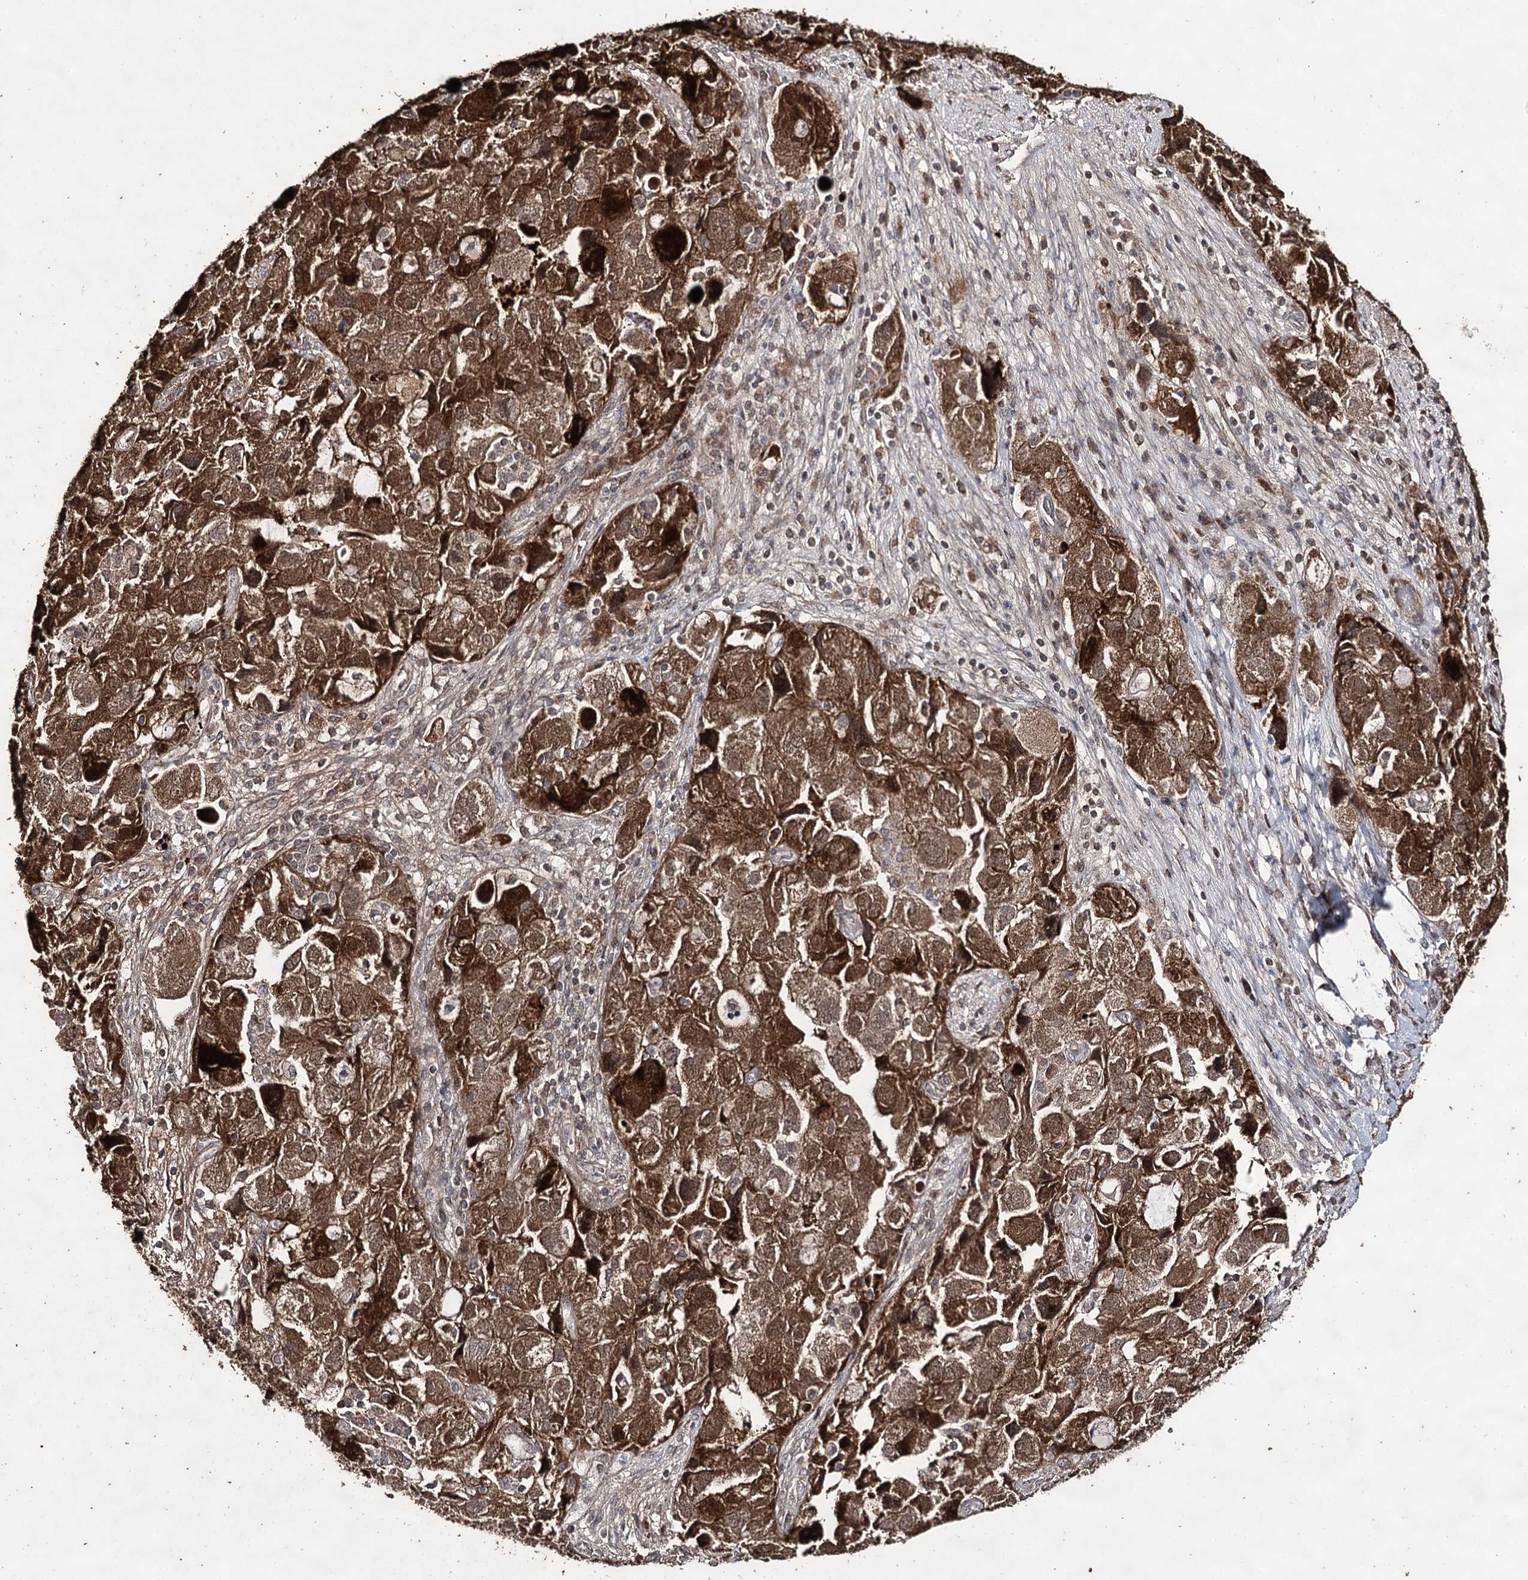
{"staining": {"intensity": "strong", "quantity": "25%-75%", "location": "cytoplasmic/membranous,nuclear"}, "tissue": "ovarian cancer", "cell_type": "Tumor cells", "image_type": "cancer", "snomed": [{"axis": "morphology", "description": "Carcinoma, NOS"}, {"axis": "morphology", "description": "Cystadenocarcinoma, serous, NOS"}, {"axis": "topography", "description": "Ovary"}], "caption": "Protein expression analysis of human serous cystadenocarcinoma (ovarian) reveals strong cytoplasmic/membranous and nuclear staining in approximately 25%-75% of tumor cells. (Brightfield microscopy of DAB IHC at high magnification).", "gene": "ACTR6", "patient": {"sex": "female", "age": 69}}